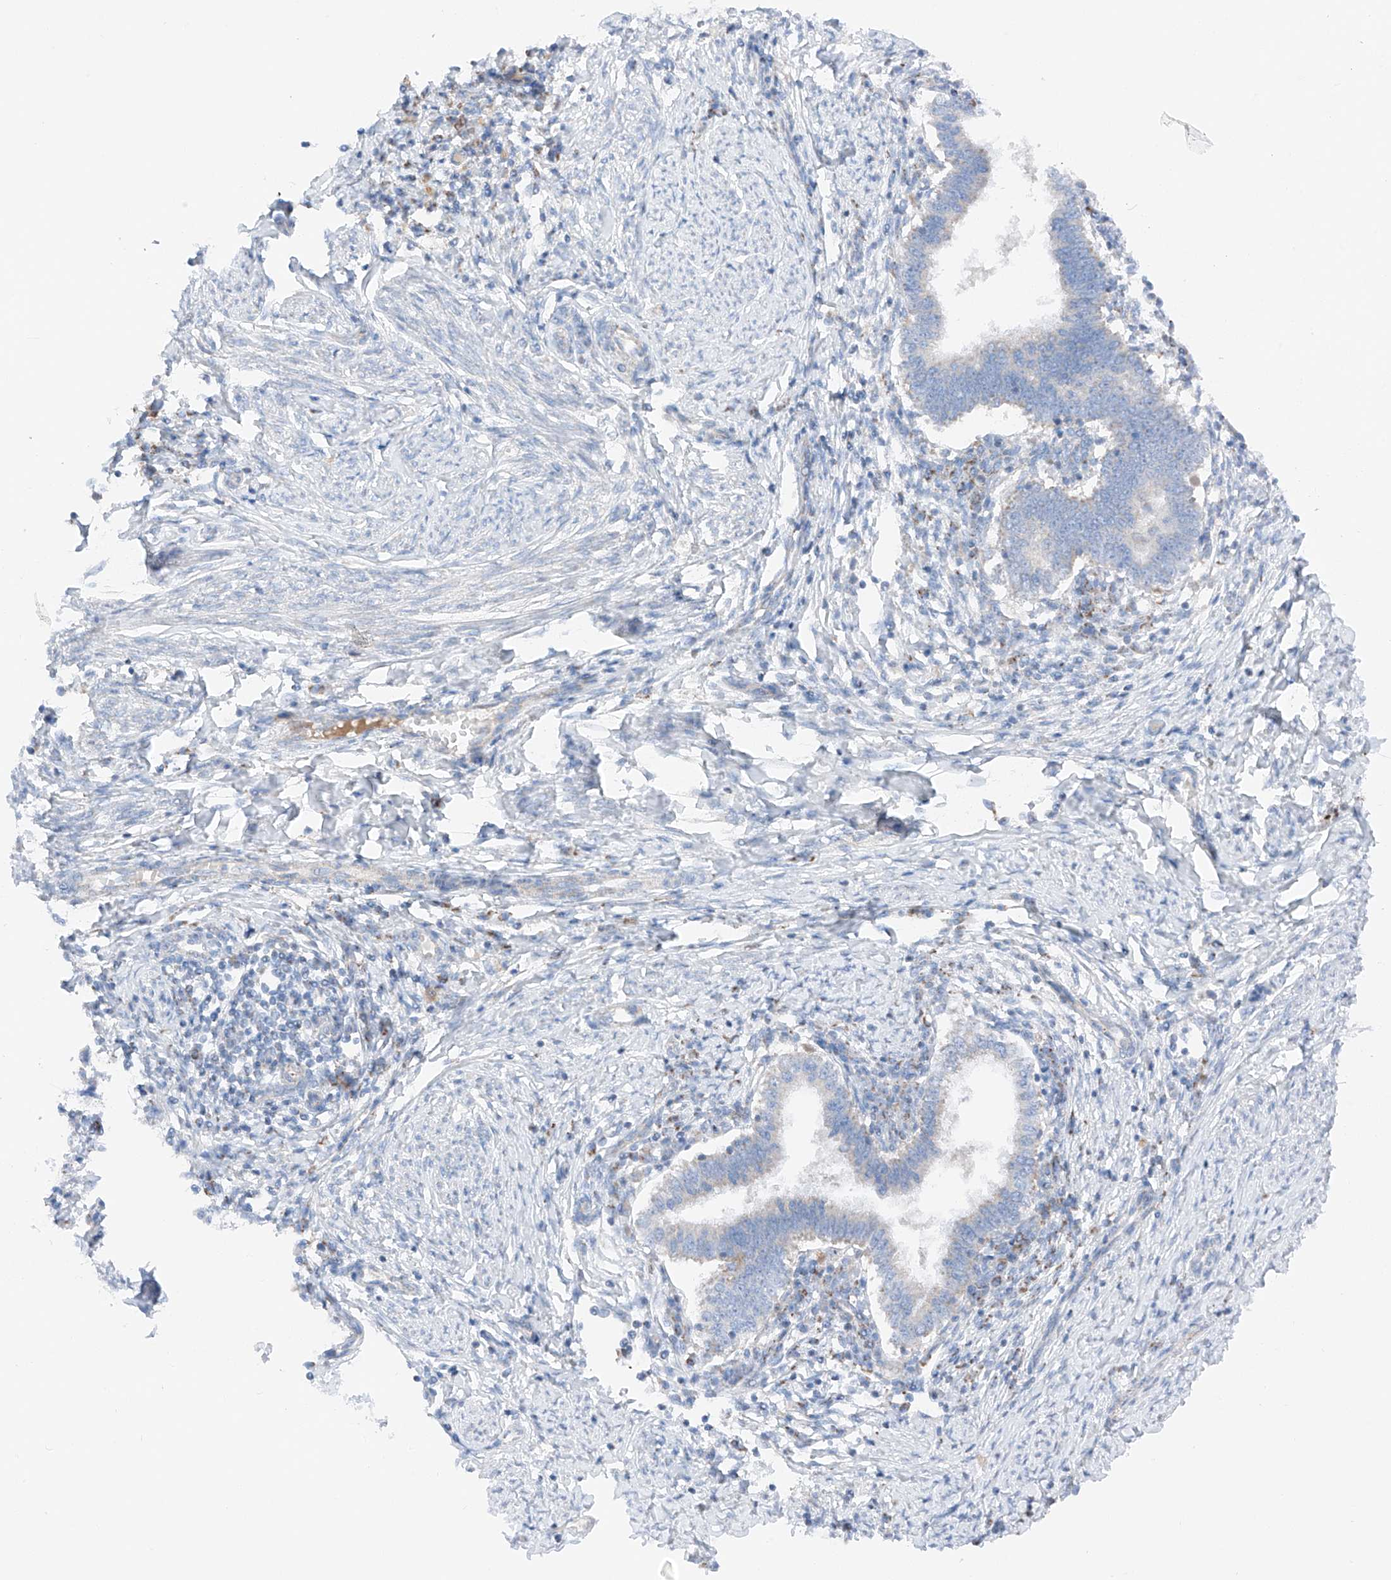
{"staining": {"intensity": "negative", "quantity": "none", "location": "none"}, "tissue": "cervical cancer", "cell_type": "Tumor cells", "image_type": "cancer", "snomed": [{"axis": "morphology", "description": "Adenocarcinoma, NOS"}, {"axis": "topography", "description": "Cervix"}], "caption": "Immunohistochemical staining of human cervical cancer (adenocarcinoma) demonstrates no significant expression in tumor cells. (IHC, brightfield microscopy, high magnification).", "gene": "MRAP", "patient": {"sex": "female", "age": 36}}